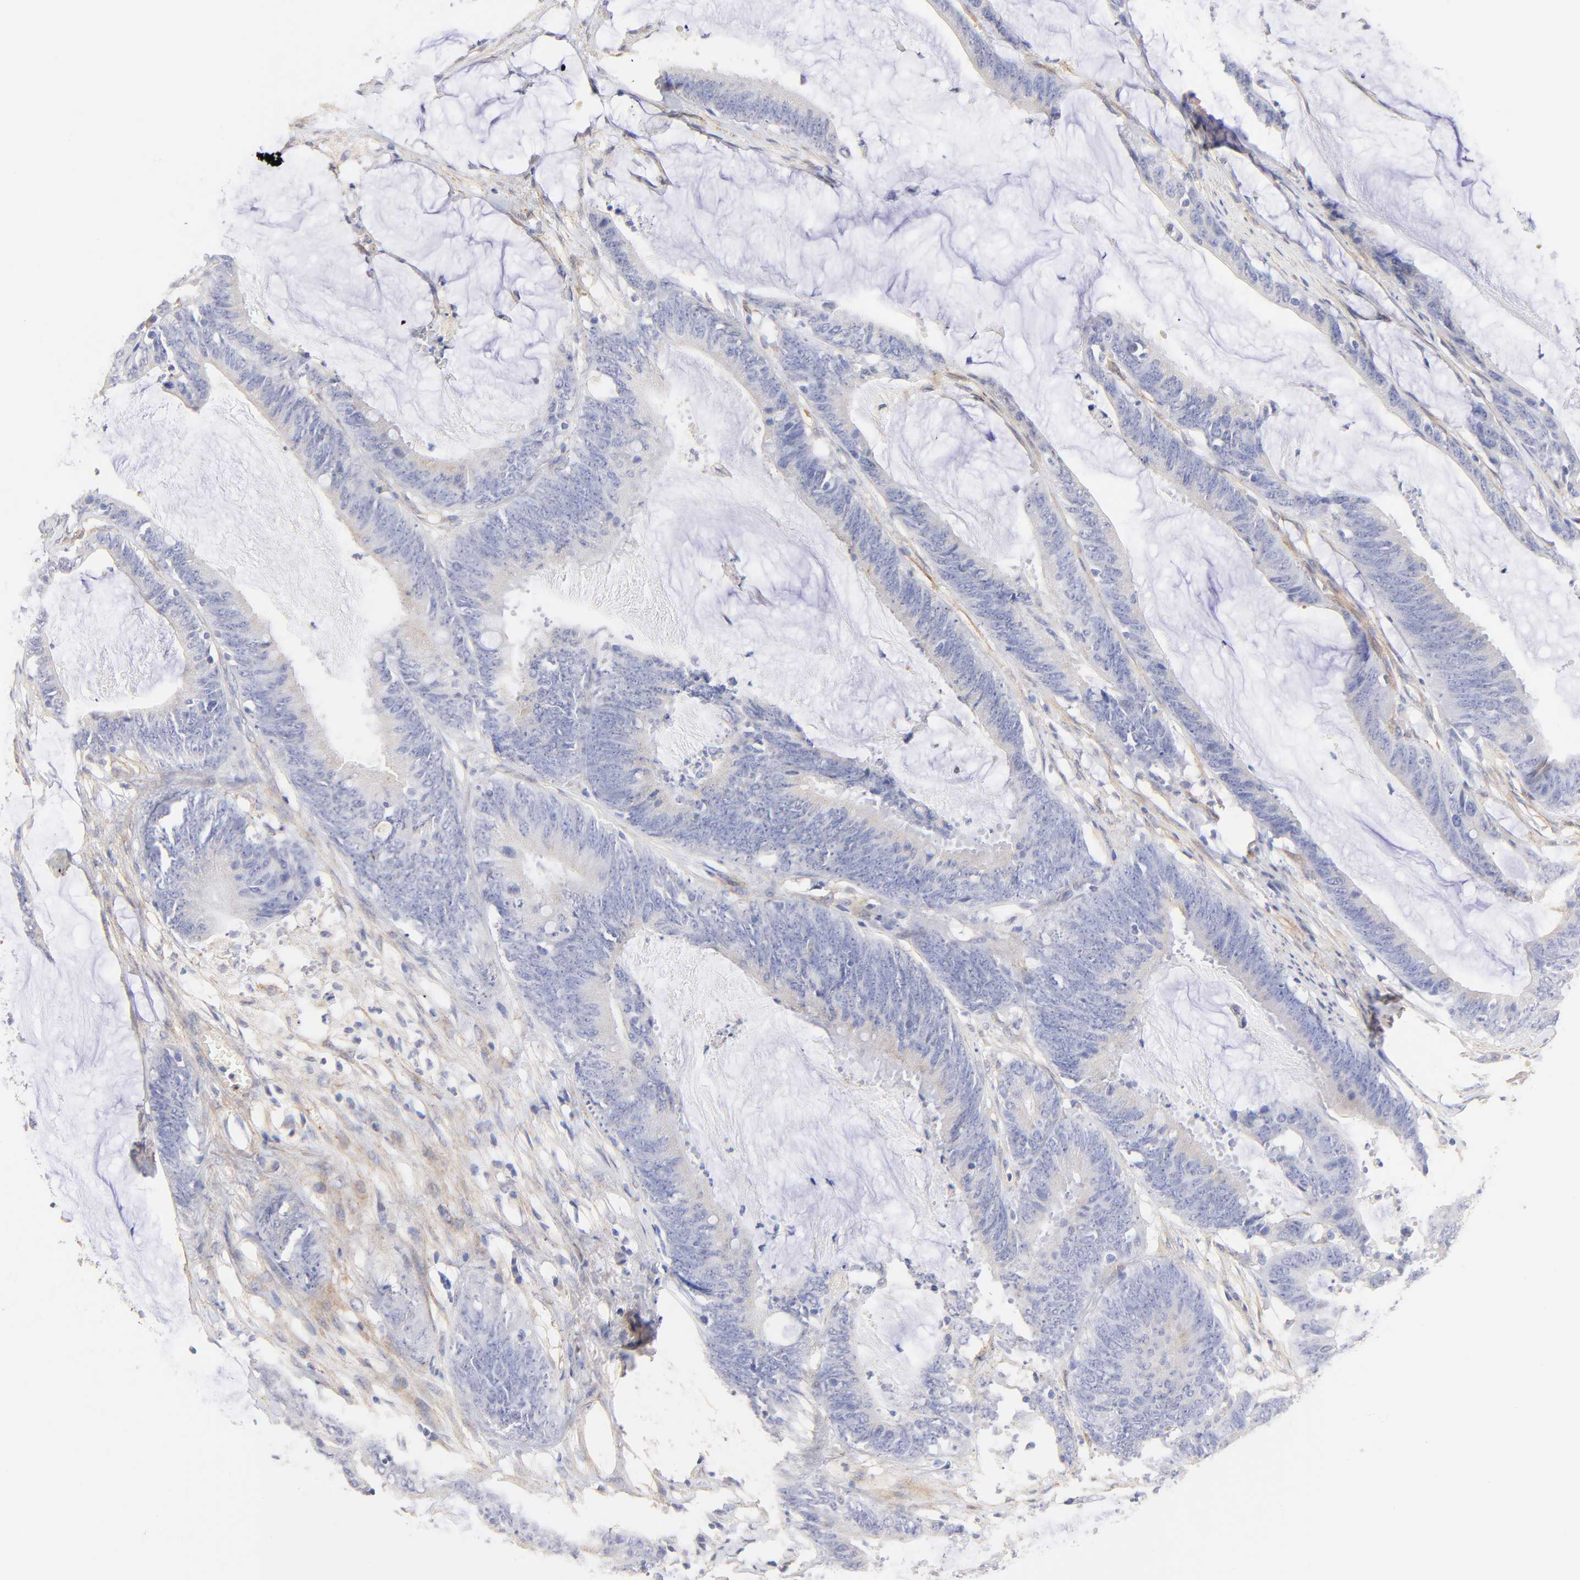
{"staining": {"intensity": "weak", "quantity": "25%-75%", "location": "cytoplasmic/membranous"}, "tissue": "colorectal cancer", "cell_type": "Tumor cells", "image_type": "cancer", "snomed": [{"axis": "morphology", "description": "Adenocarcinoma, NOS"}, {"axis": "topography", "description": "Rectum"}], "caption": "IHC (DAB) staining of human colorectal adenocarcinoma displays weak cytoplasmic/membranous protein positivity in approximately 25%-75% of tumor cells.", "gene": "ACTRT1", "patient": {"sex": "female", "age": 66}}